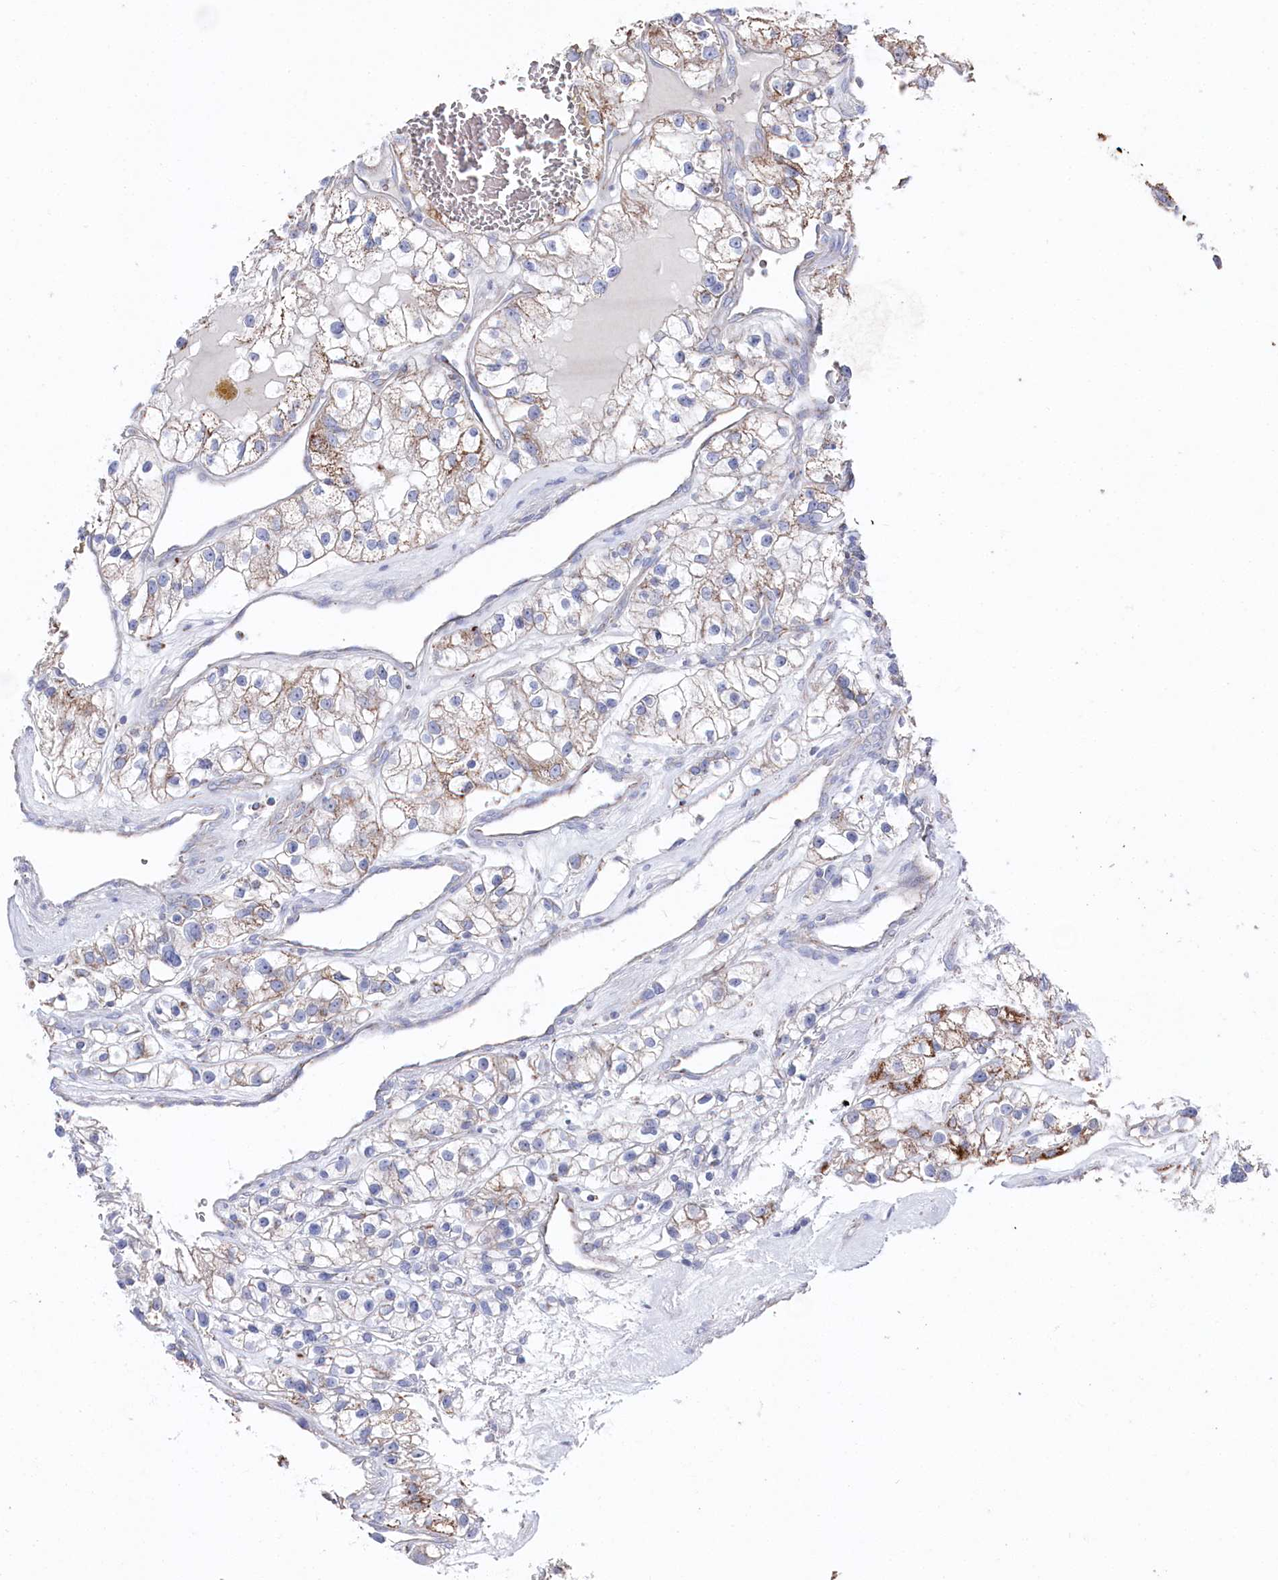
{"staining": {"intensity": "moderate", "quantity": "25%-75%", "location": "cytoplasmic/membranous"}, "tissue": "renal cancer", "cell_type": "Tumor cells", "image_type": "cancer", "snomed": [{"axis": "morphology", "description": "Adenocarcinoma, NOS"}, {"axis": "topography", "description": "Kidney"}], "caption": "Immunohistochemistry image of renal cancer stained for a protein (brown), which reveals medium levels of moderate cytoplasmic/membranous expression in approximately 25%-75% of tumor cells.", "gene": "GLS2", "patient": {"sex": "female", "age": 57}}